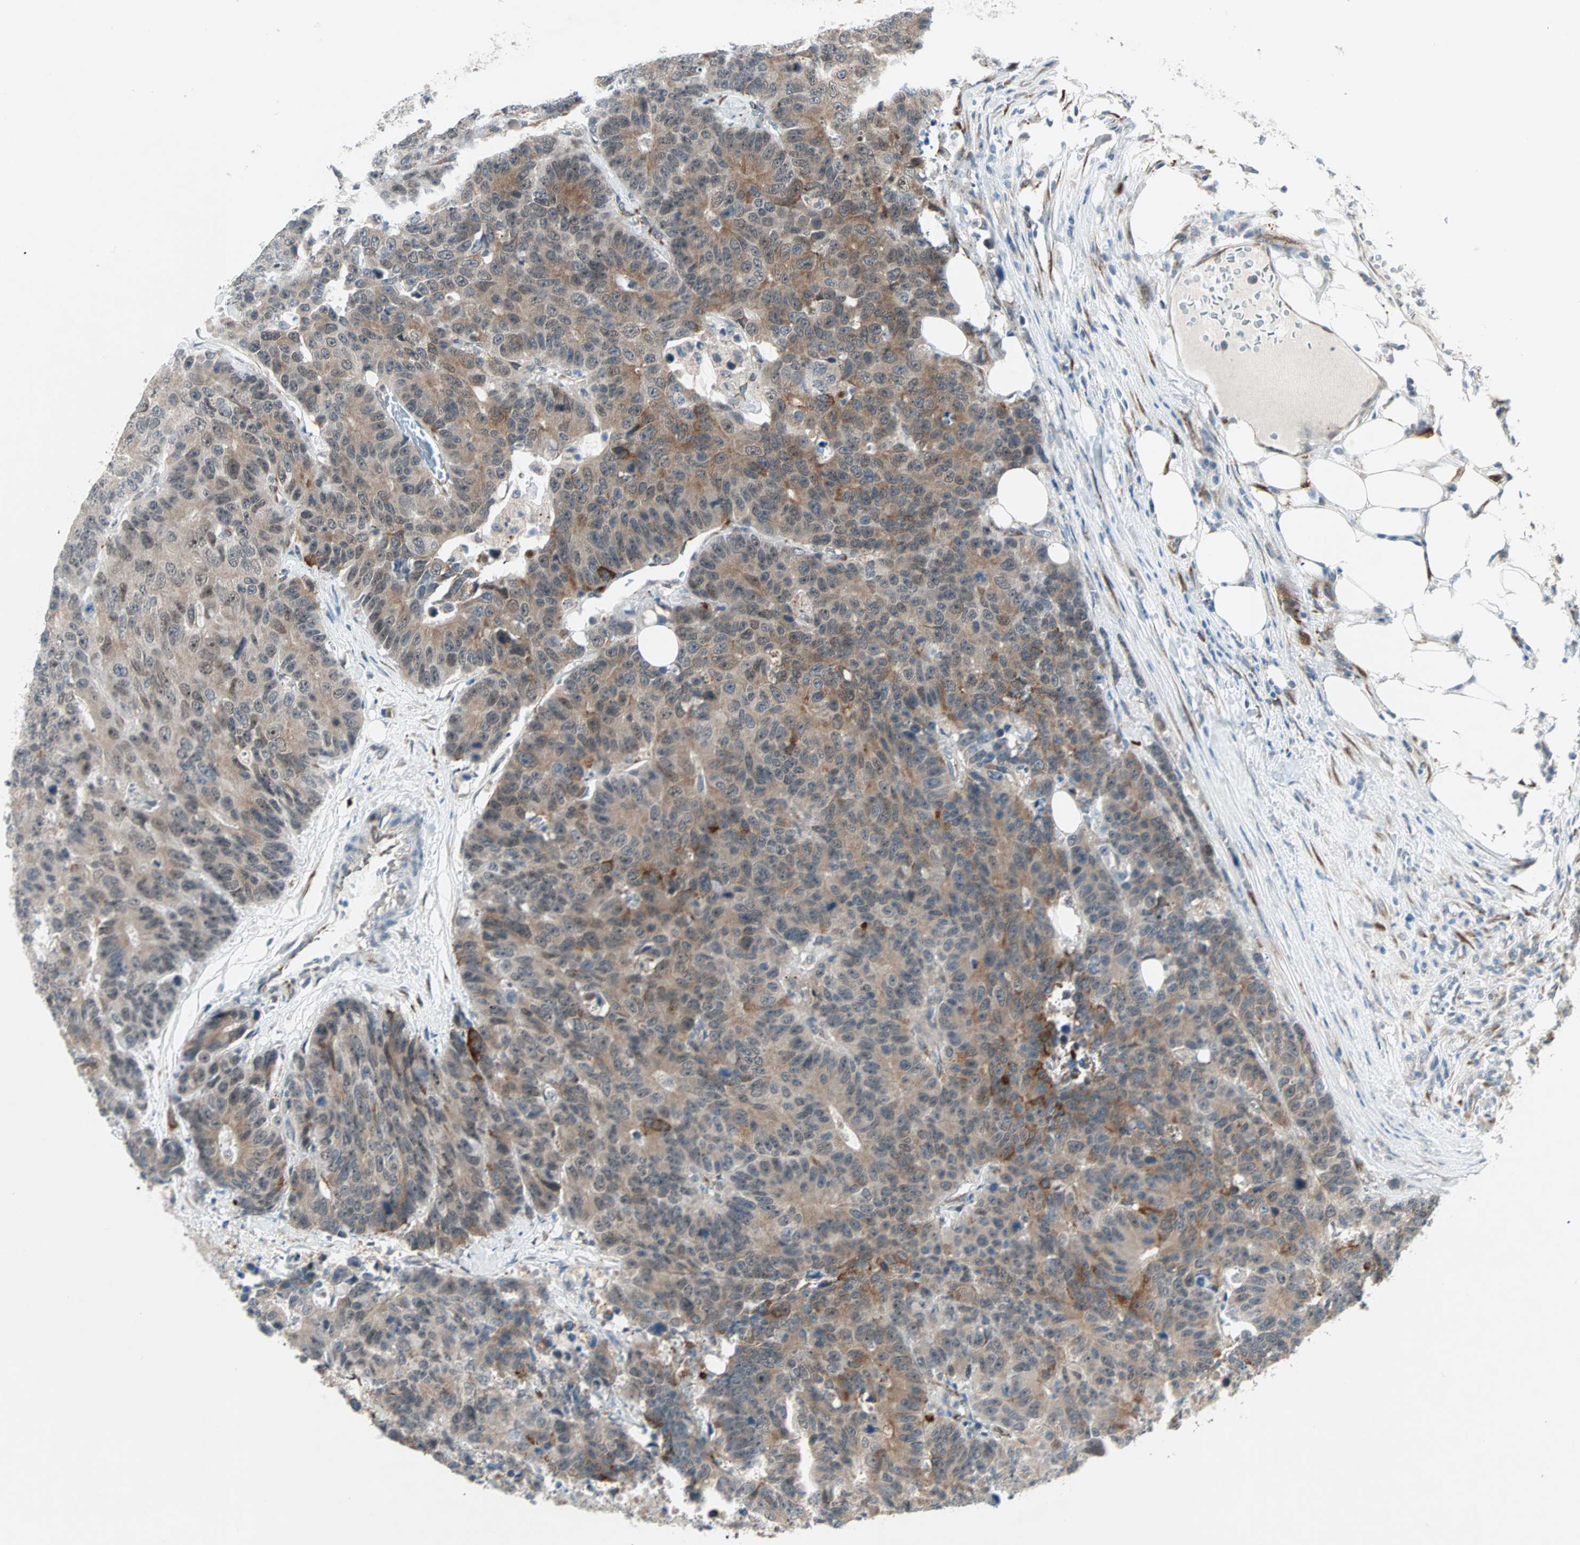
{"staining": {"intensity": "moderate", "quantity": ">75%", "location": "cytoplasmic/membranous"}, "tissue": "colorectal cancer", "cell_type": "Tumor cells", "image_type": "cancer", "snomed": [{"axis": "morphology", "description": "Adenocarcinoma, NOS"}, {"axis": "topography", "description": "Colon"}], "caption": "Immunohistochemistry of colorectal adenocarcinoma exhibits medium levels of moderate cytoplasmic/membranous staining in about >75% of tumor cells. (DAB = brown stain, brightfield microscopy at high magnification).", "gene": "ZNF37A", "patient": {"sex": "female", "age": 86}}